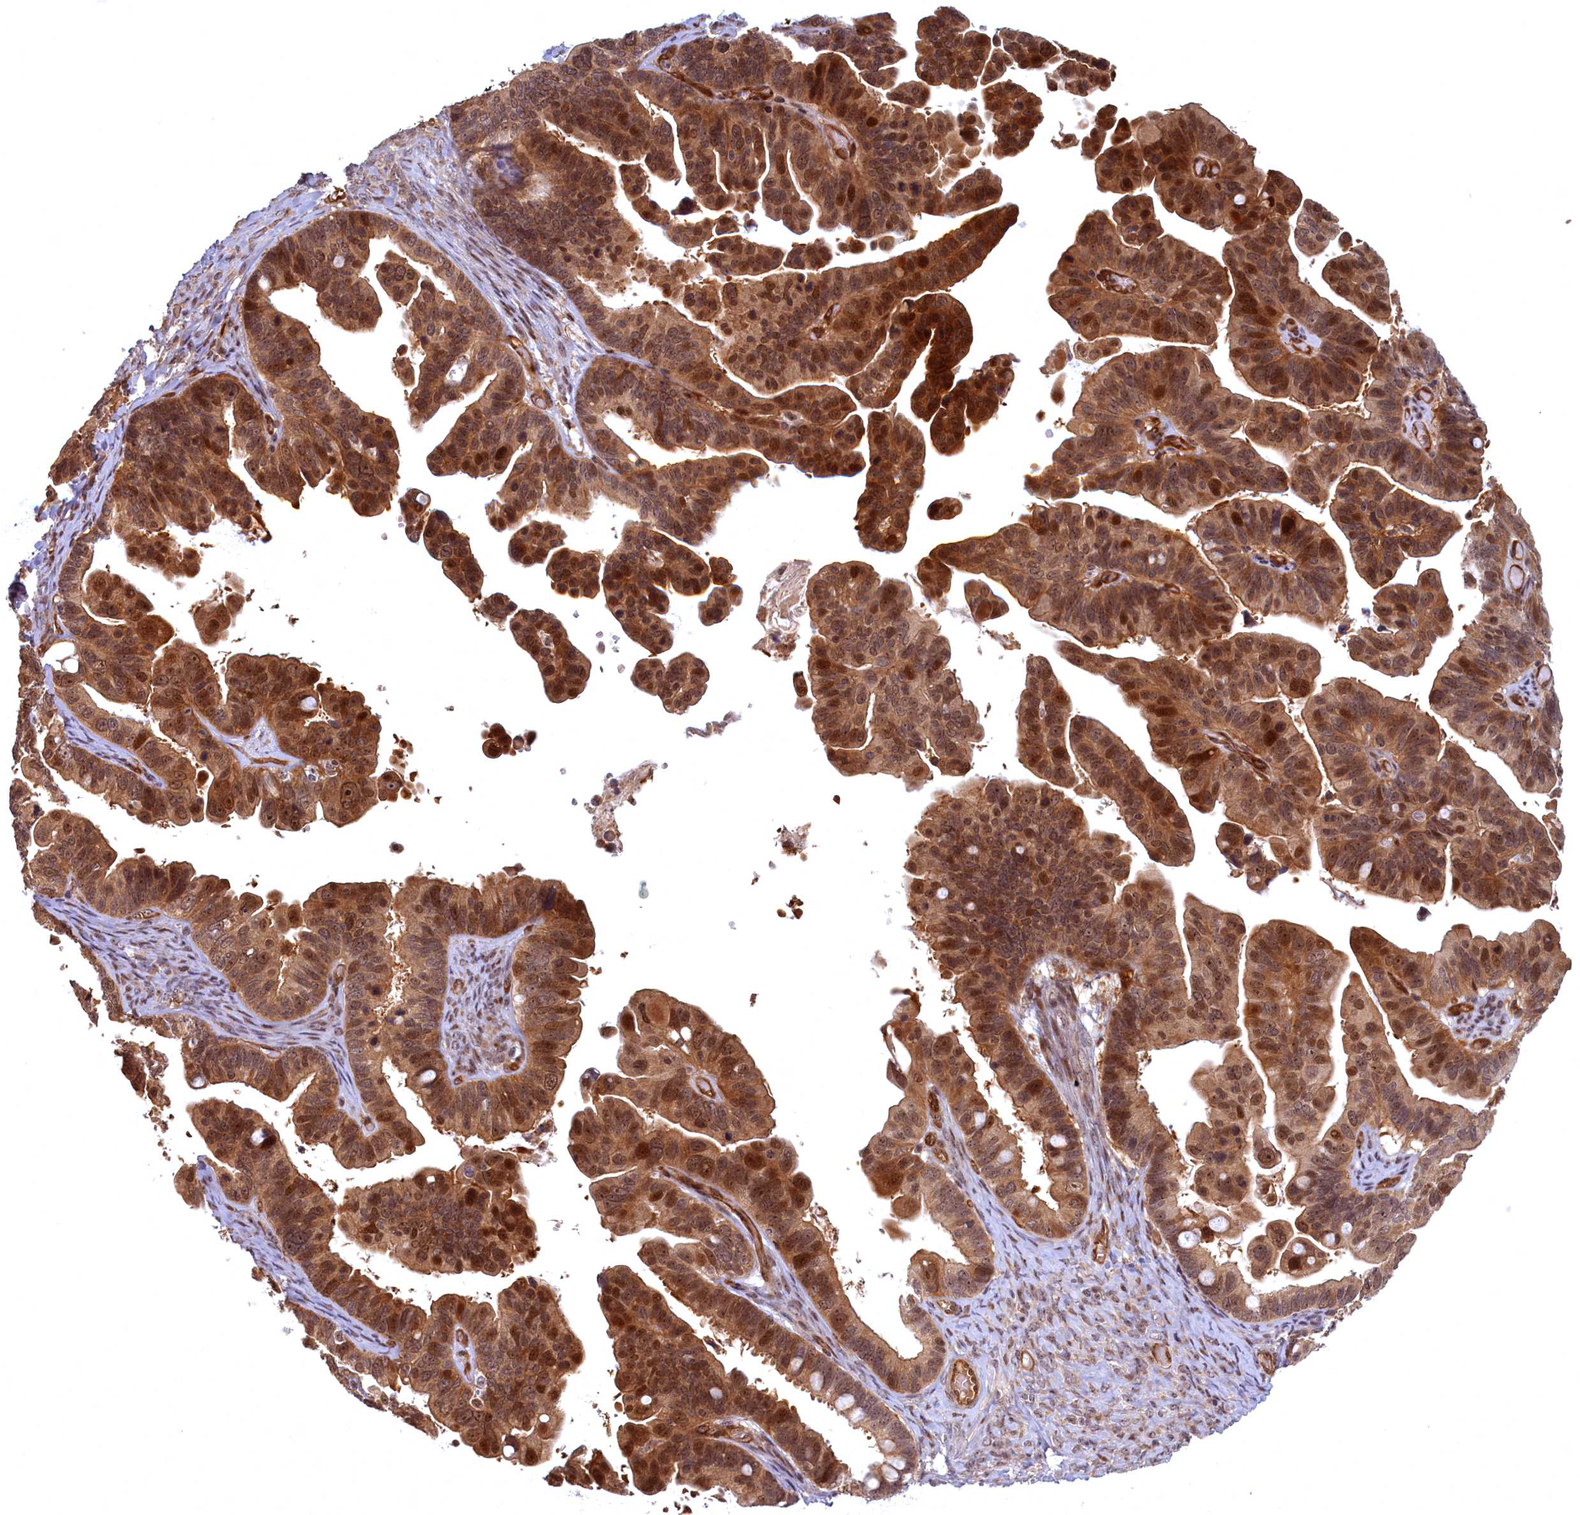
{"staining": {"intensity": "strong", "quantity": ">75%", "location": "cytoplasmic/membranous,nuclear"}, "tissue": "ovarian cancer", "cell_type": "Tumor cells", "image_type": "cancer", "snomed": [{"axis": "morphology", "description": "Cystadenocarcinoma, serous, NOS"}, {"axis": "topography", "description": "Ovary"}], "caption": "Immunohistochemical staining of human ovarian cancer (serous cystadenocarcinoma) exhibits high levels of strong cytoplasmic/membranous and nuclear protein staining in about >75% of tumor cells.", "gene": "SNRK", "patient": {"sex": "female", "age": 56}}